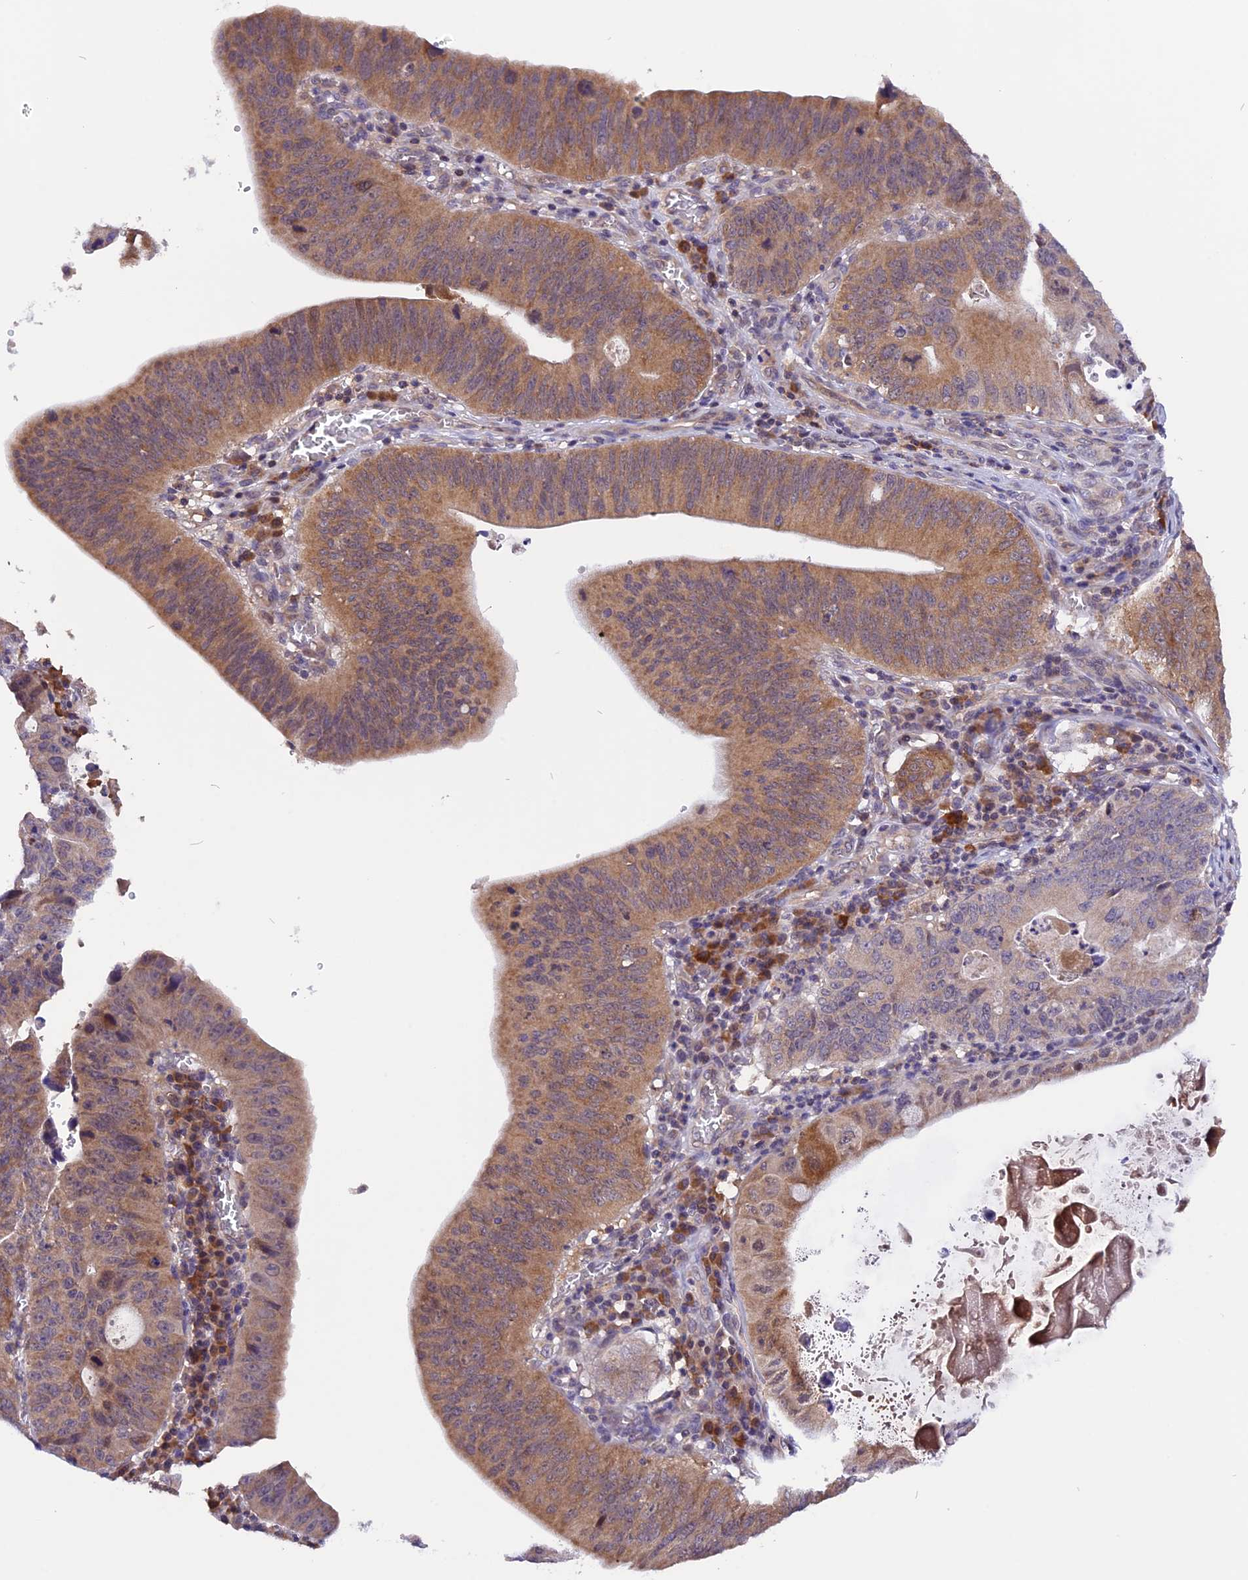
{"staining": {"intensity": "moderate", "quantity": ">75%", "location": "cytoplasmic/membranous"}, "tissue": "stomach cancer", "cell_type": "Tumor cells", "image_type": "cancer", "snomed": [{"axis": "morphology", "description": "Adenocarcinoma, NOS"}, {"axis": "topography", "description": "Stomach"}], "caption": "Tumor cells display medium levels of moderate cytoplasmic/membranous expression in approximately >75% of cells in human stomach cancer (adenocarcinoma). Using DAB (3,3'-diaminobenzidine) (brown) and hematoxylin (blue) stains, captured at high magnification using brightfield microscopy.", "gene": "MARK4", "patient": {"sex": "male", "age": 59}}